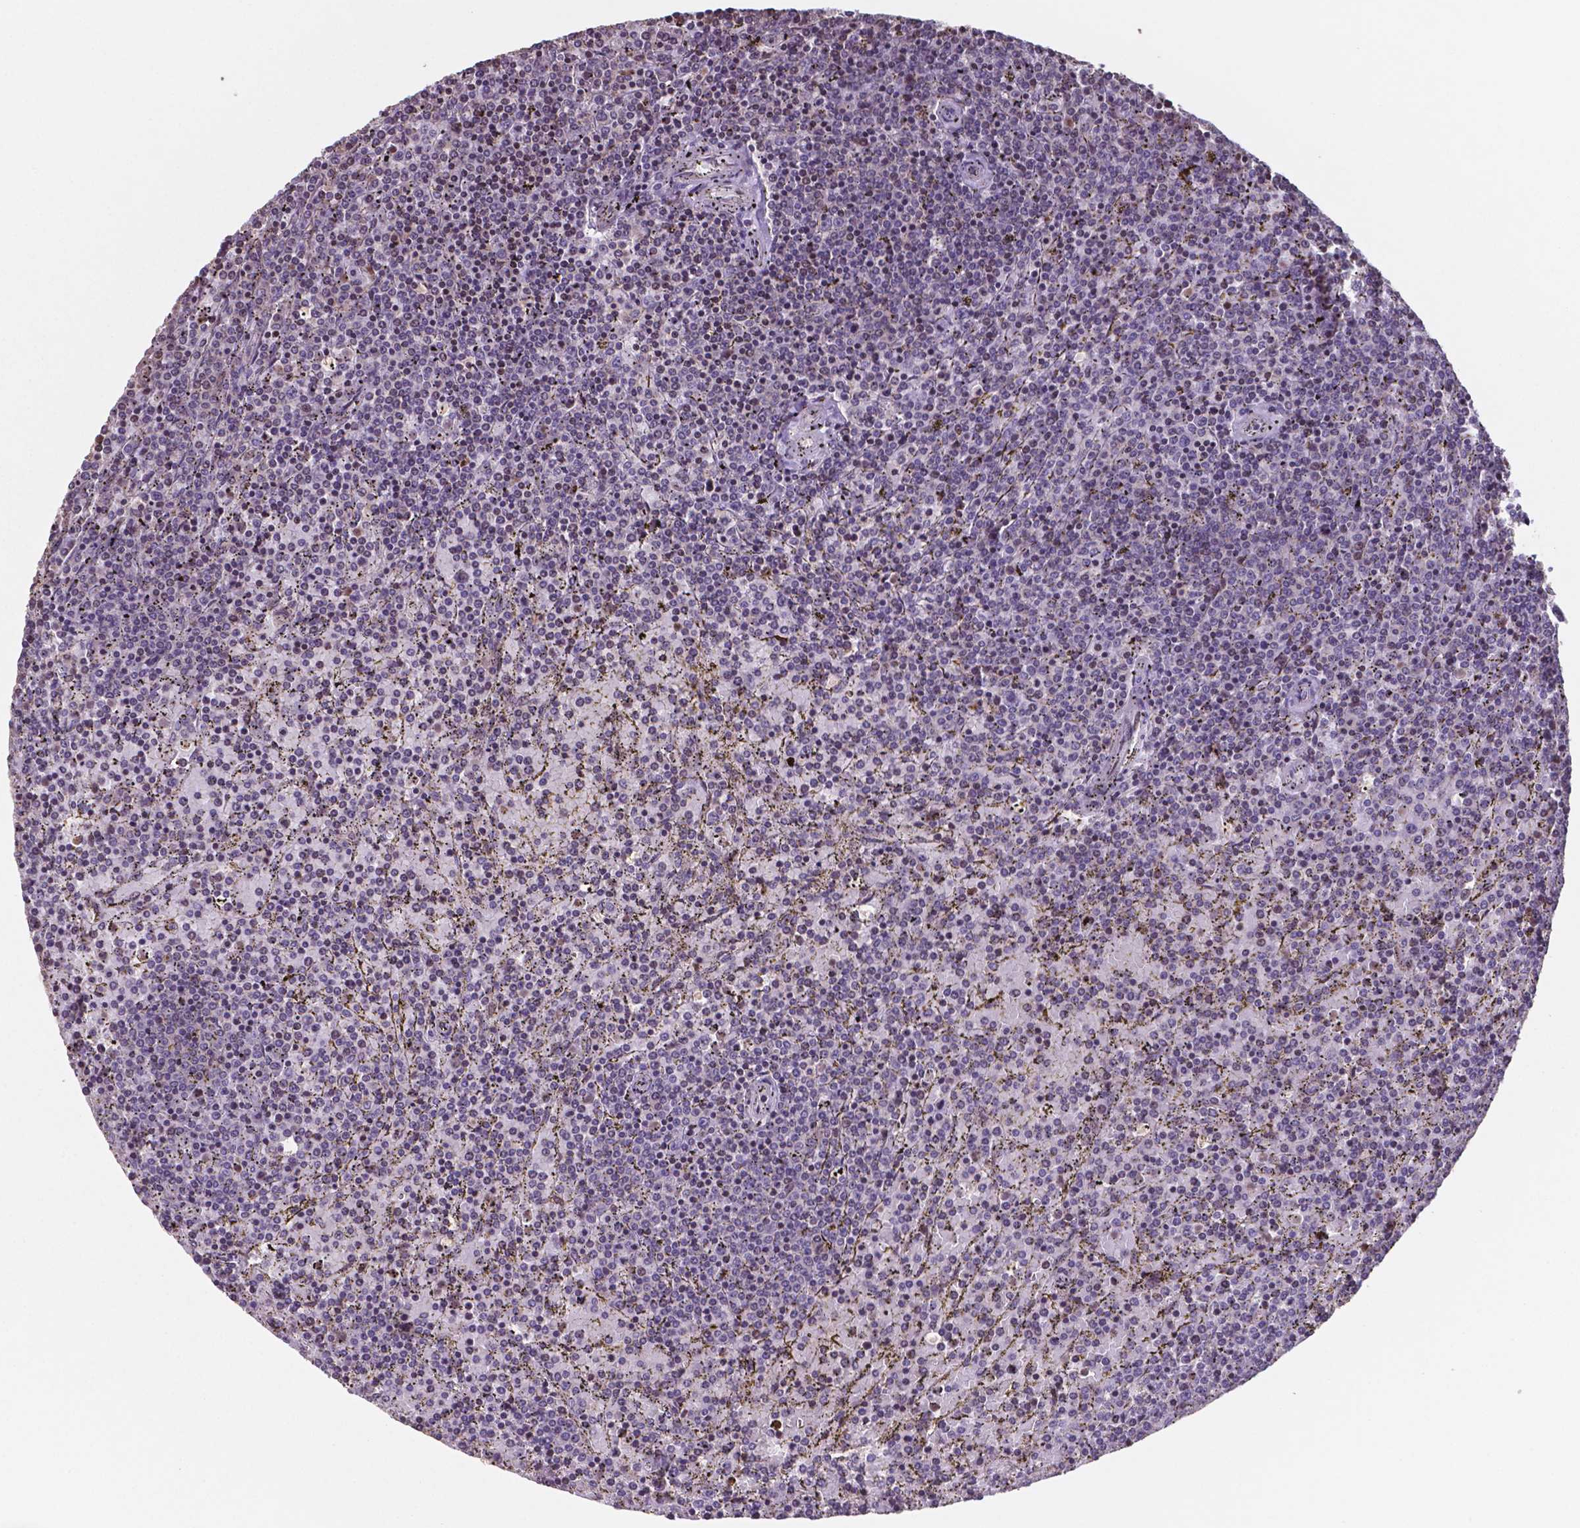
{"staining": {"intensity": "negative", "quantity": "none", "location": "none"}, "tissue": "lymphoma", "cell_type": "Tumor cells", "image_type": "cancer", "snomed": [{"axis": "morphology", "description": "Malignant lymphoma, non-Hodgkin's type, Low grade"}, {"axis": "topography", "description": "Spleen"}], "caption": "An IHC micrograph of low-grade malignant lymphoma, non-Hodgkin's type is shown. There is no staining in tumor cells of low-grade malignant lymphoma, non-Hodgkin's type.", "gene": "MLC1", "patient": {"sex": "female", "age": 77}}